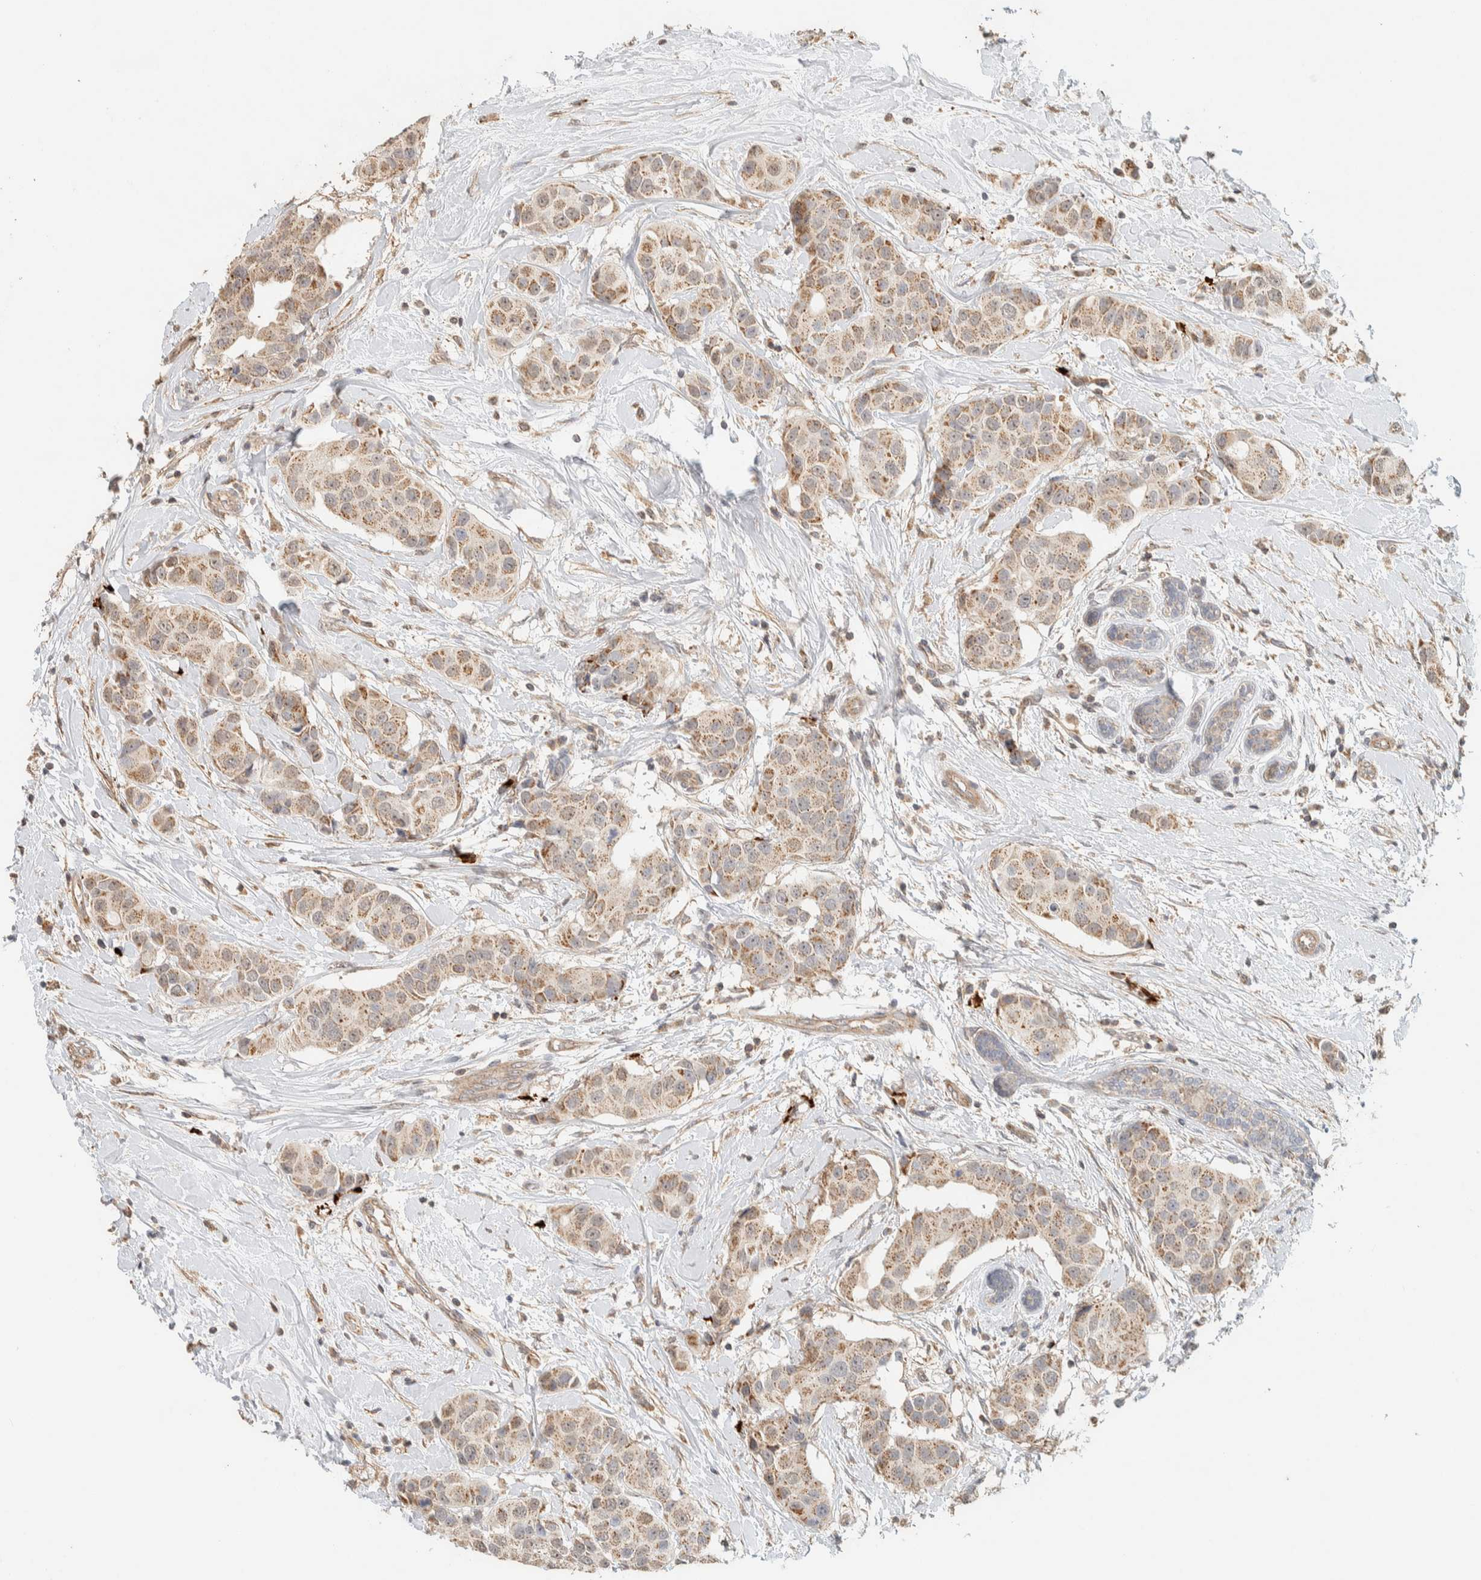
{"staining": {"intensity": "weak", "quantity": ">75%", "location": "cytoplasmic/membranous"}, "tissue": "breast cancer", "cell_type": "Tumor cells", "image_type": "cancer", "snomed": [{"axis": "morphology", "description": "Normal tissue, NOS"}, {"axis": "morphology", "description": "Duct carcinoma"}, {"axis": "topography", "description": "Breast"}], "caption": "Immunohistochemistry (DAB (3,3'-diaminobenzidine)) staining of human breast invasive ductal carcinoma shows weak cytoplasmic/membranous protein staining in about >75% of tumor cells. (DAB IHC with brightfield microscopy, high magnification).", "gene": "PDE7B", "patient": {"sex": "female", "age": 39}}